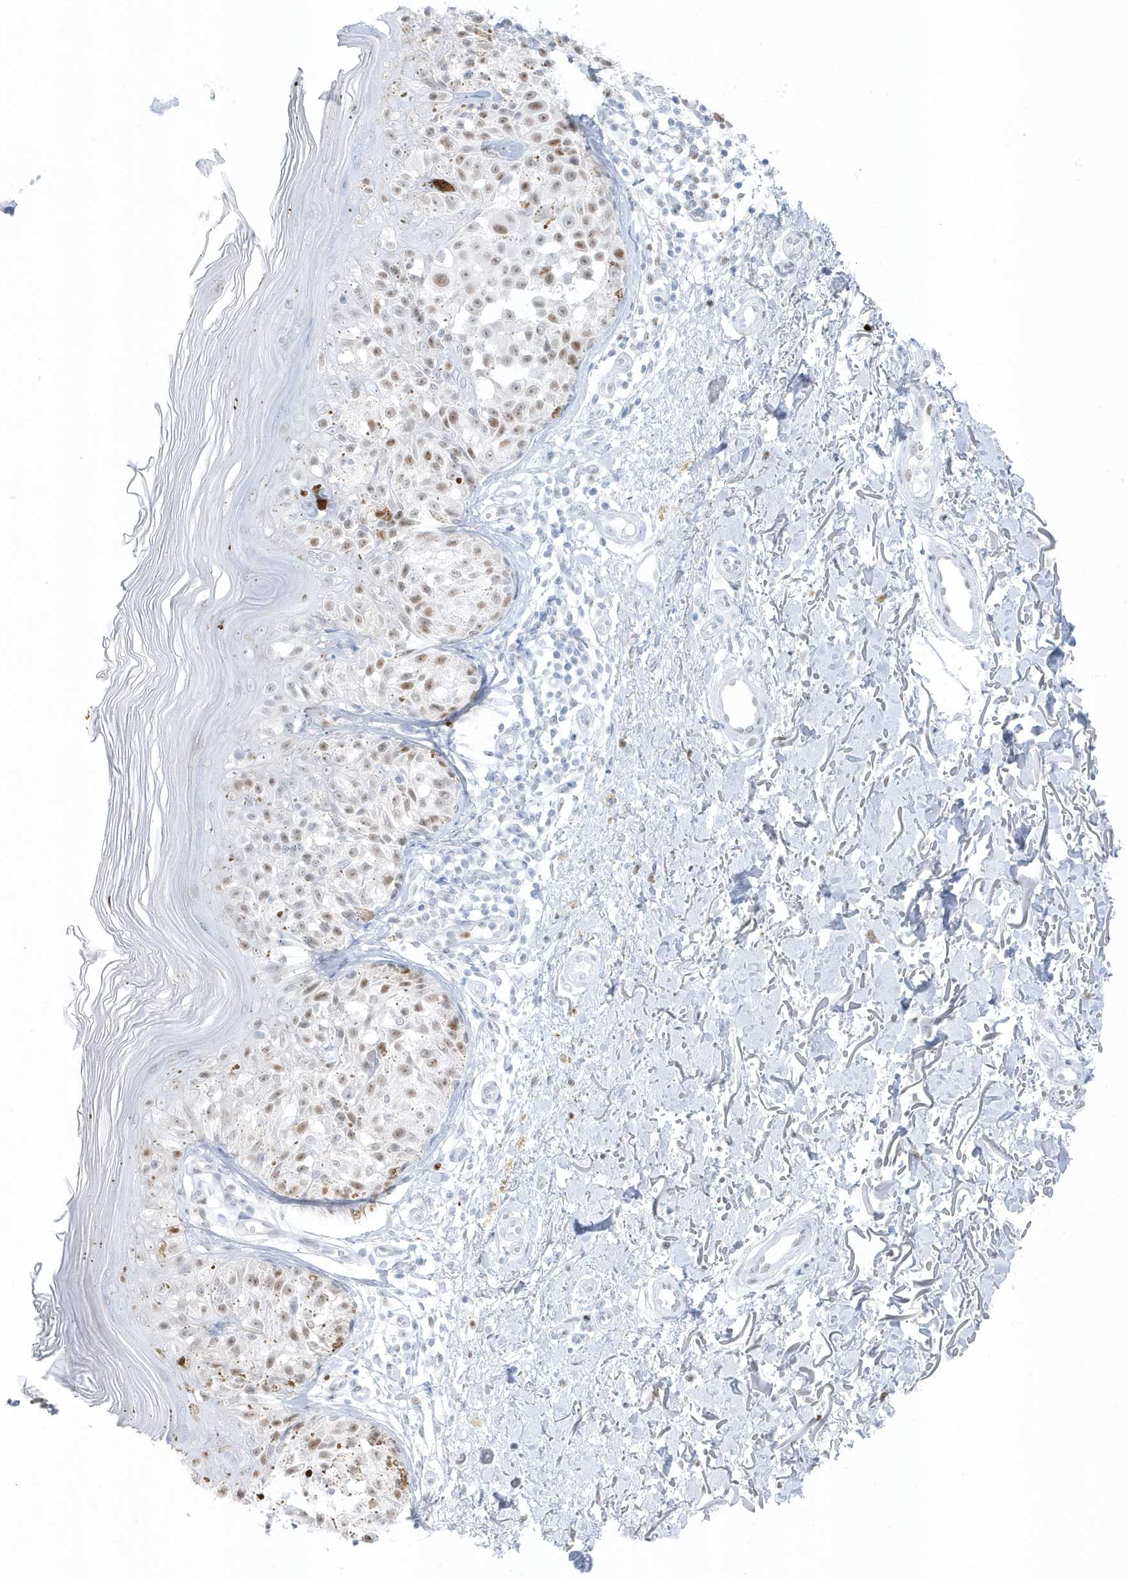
{"staining": {"intensity": "moderate", "quantity": "25%-75%", "location": "nuclear"}, "tissue": "melanoma", "cell_type": "Tumor cells", "image_type": "cancer", "snomed": [{"axis": "morphology", "description": "Malignant melanoma, NOS"}, {"axis": "topography", "description": "Skin"}], "caption": "The micrograph shows immunohistochemical staining of melanoma. There is moderate nuclear expression is identified in approximately 25%-75% of tumor cells.", "gene": "SMIM34", "patient": {"sex": "female", "age": 50}}